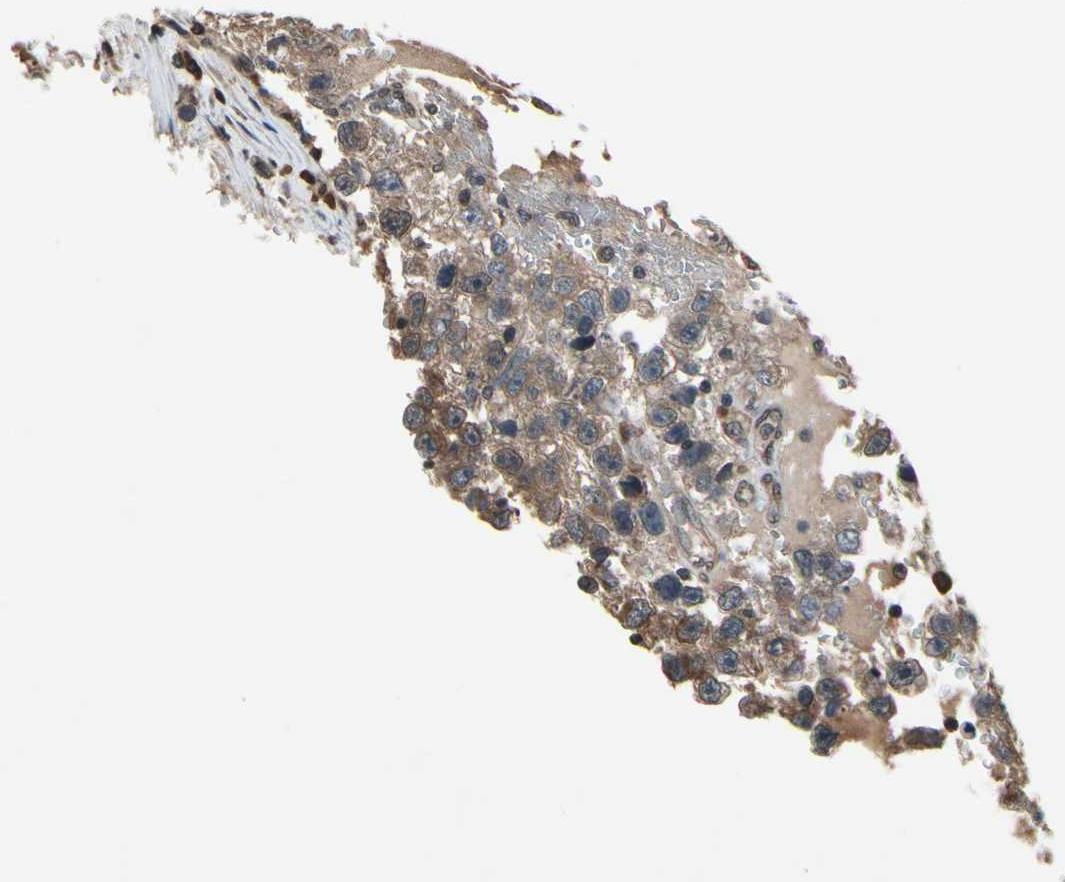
{"staining": {"intensity": "moderate", "quantity": ">75%", "location": "cytoplasmic/membranous"}, "tissue": "testis cancer", "cell_type": "Tumor cells", "image_type": "cancer", "snomed": [{"axis": "morphology", "description": "Seminoma, NOS"}, {"axis": "topography", "description": "Testis"}], "caption": "DAB immunohistochemical staining of human seminoma (testis) reveals moderate cytoplasmic/membranous protein expression in about >75% of tumor cells.", "gene": "PNPLA7", "patient": {"sex": "male", "age": 33}}